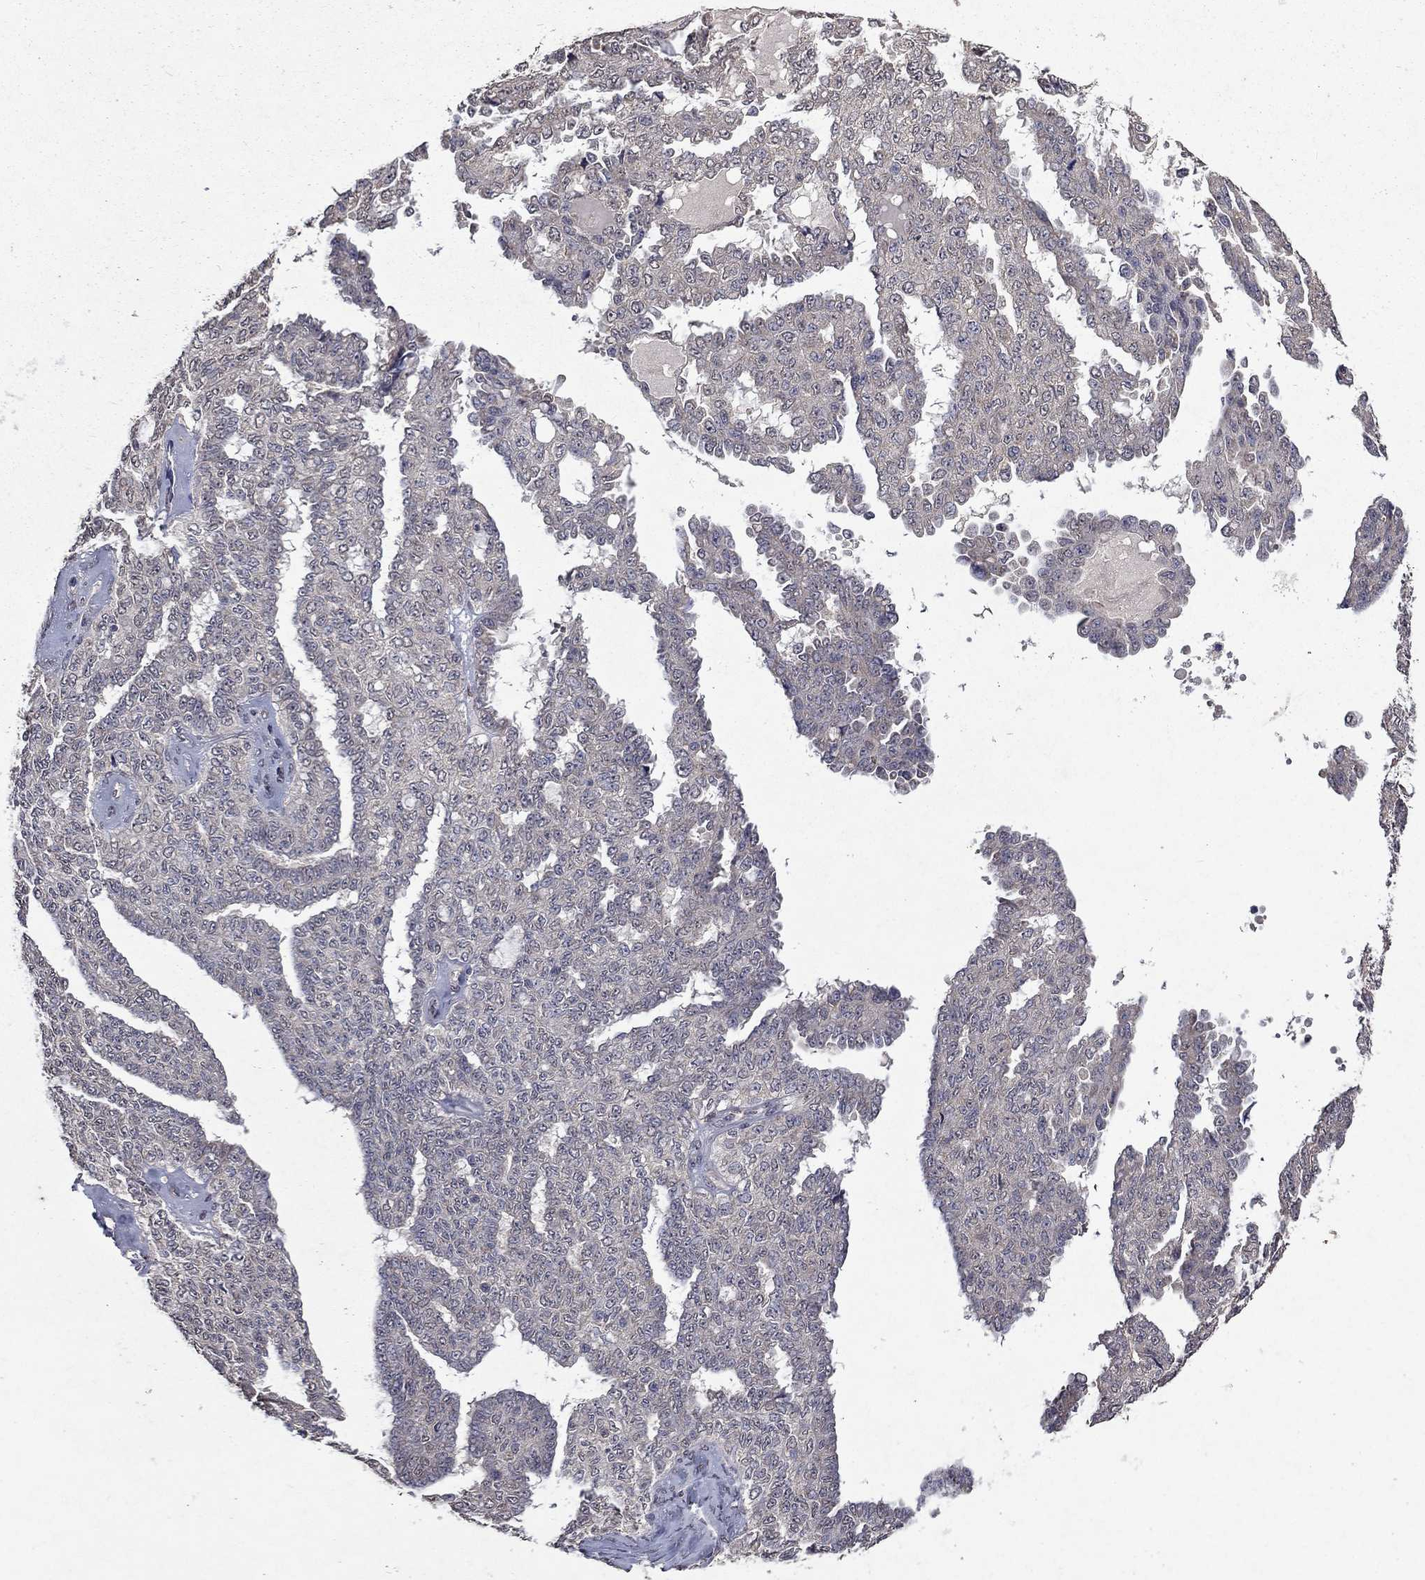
{"staining": {"intensity": "negative", "quantity": "none", "location": "none"}, "tissue": "ovarian cancer", "cell_type": "Tumor cells", "image_type": "cancer", "snomed": [{"axis": "morphology", "description": "Cystadenocarcinoma, serous, NOS"}, {"axis": "topography", "description": "Ovary"}], "caption": "The micrograph demonstrates no staining of tumor cells in ovarian cancer. The staining was performed using DAB (3,3'-diaminobenzidine) to visualize the protein expression in brown, while the nuclei were stained in blue with hematoxylin (Magnification: 20x).", "gene": "TTC38", "patient": {"sex": "female", "age": 71}}